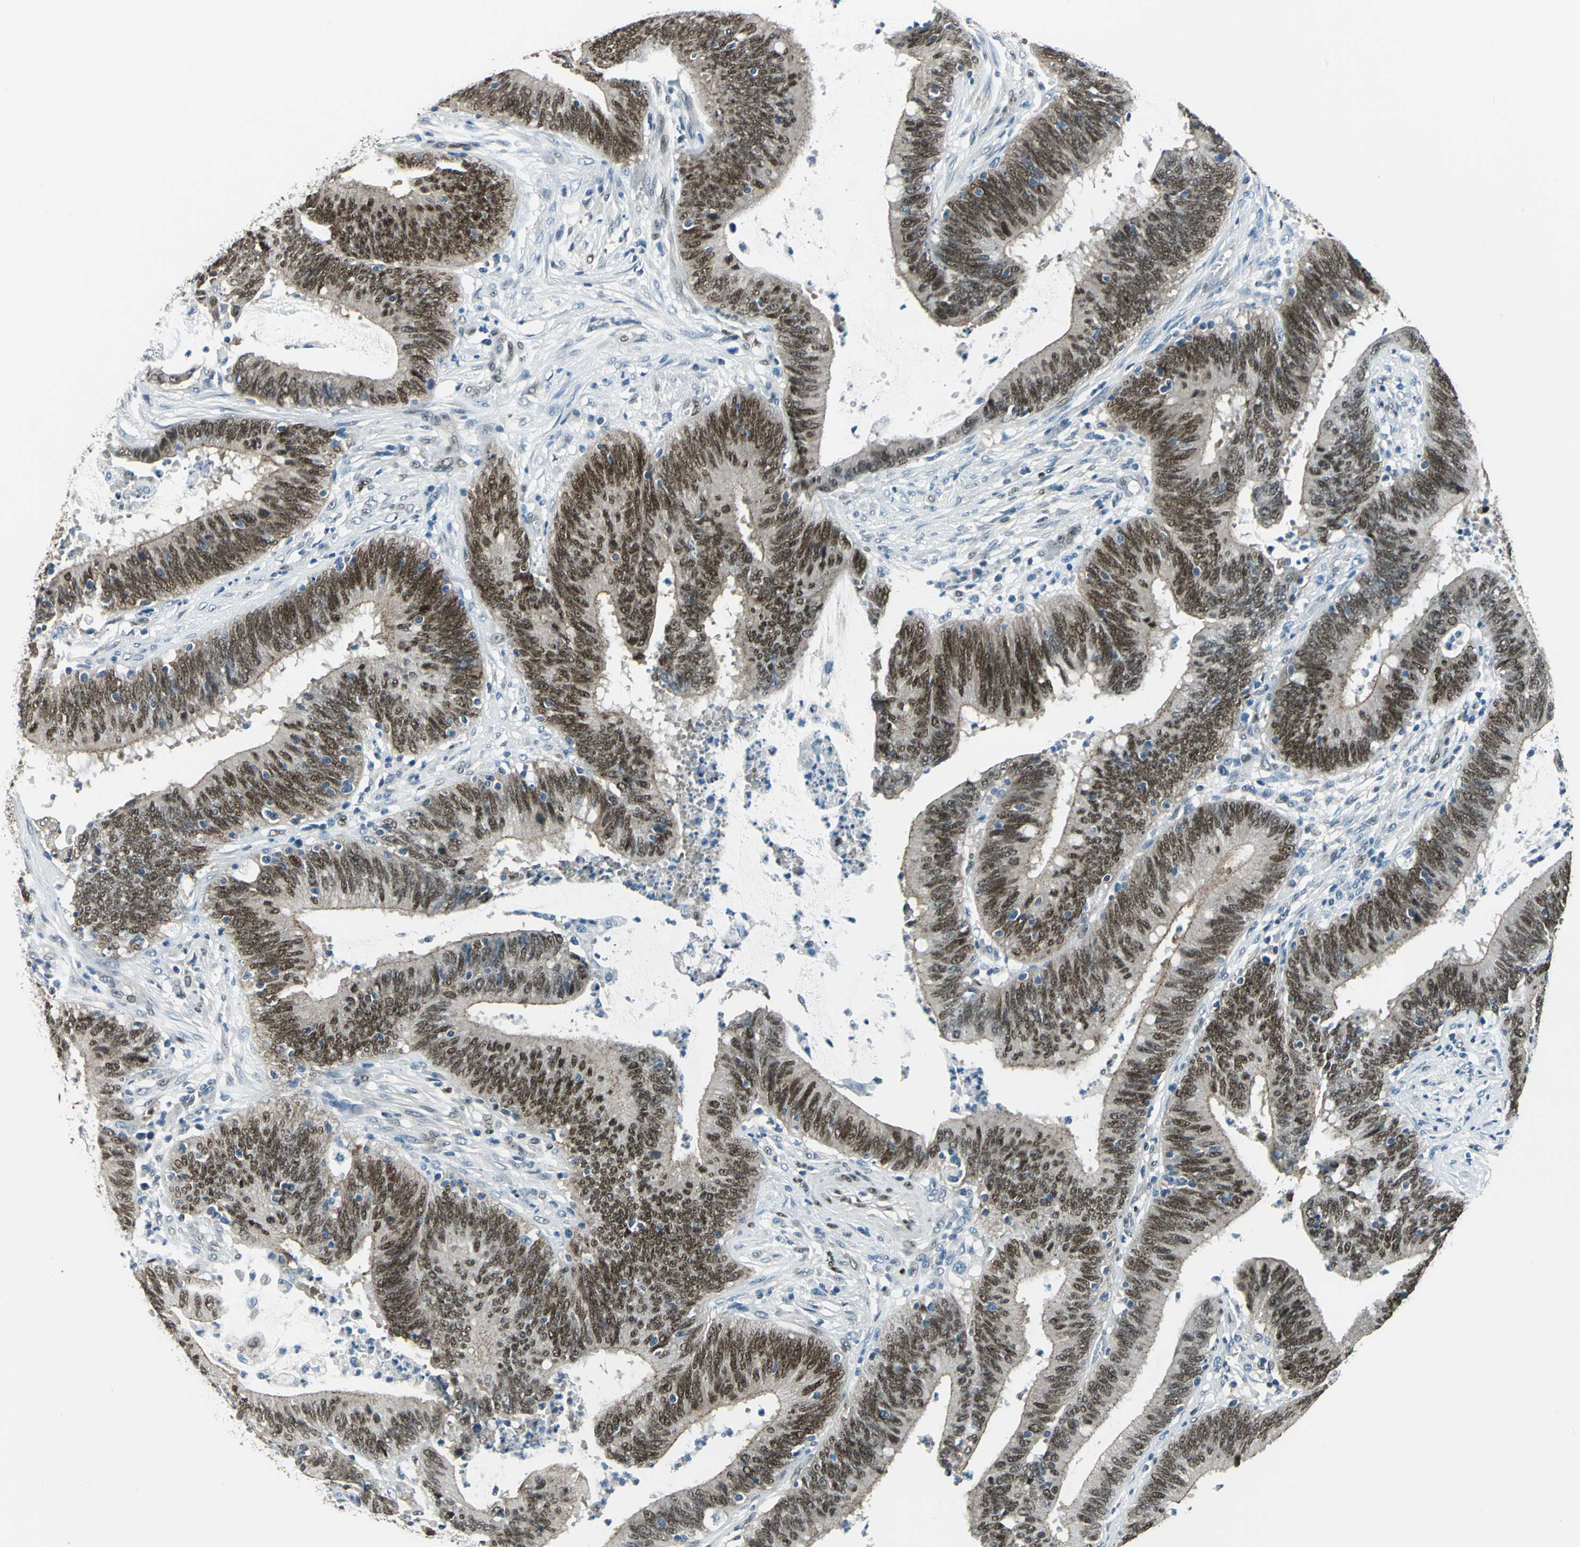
{"staining": {"intensity": "strong", "quantity": ">75%", "location": "cytoplasmic/membranous,nuclear"}, "tissue": "colorectal cancer", "cell_type": "Tumor cells", "image_type": "cancer", "snomed": [{"axis": "morphology", "description": "Adenocarcinoma, NOS"}, {"axis": "topography", "description": "Rectum"}], "caption": "Brown immunohistochemical staining in colorectal cancer shows strong cytoplasmic/membranous and nuclear expression in approximately >75% of tumor cells.", "gene": "NFIA", "patient": {"sex": "female", "age": 66}}